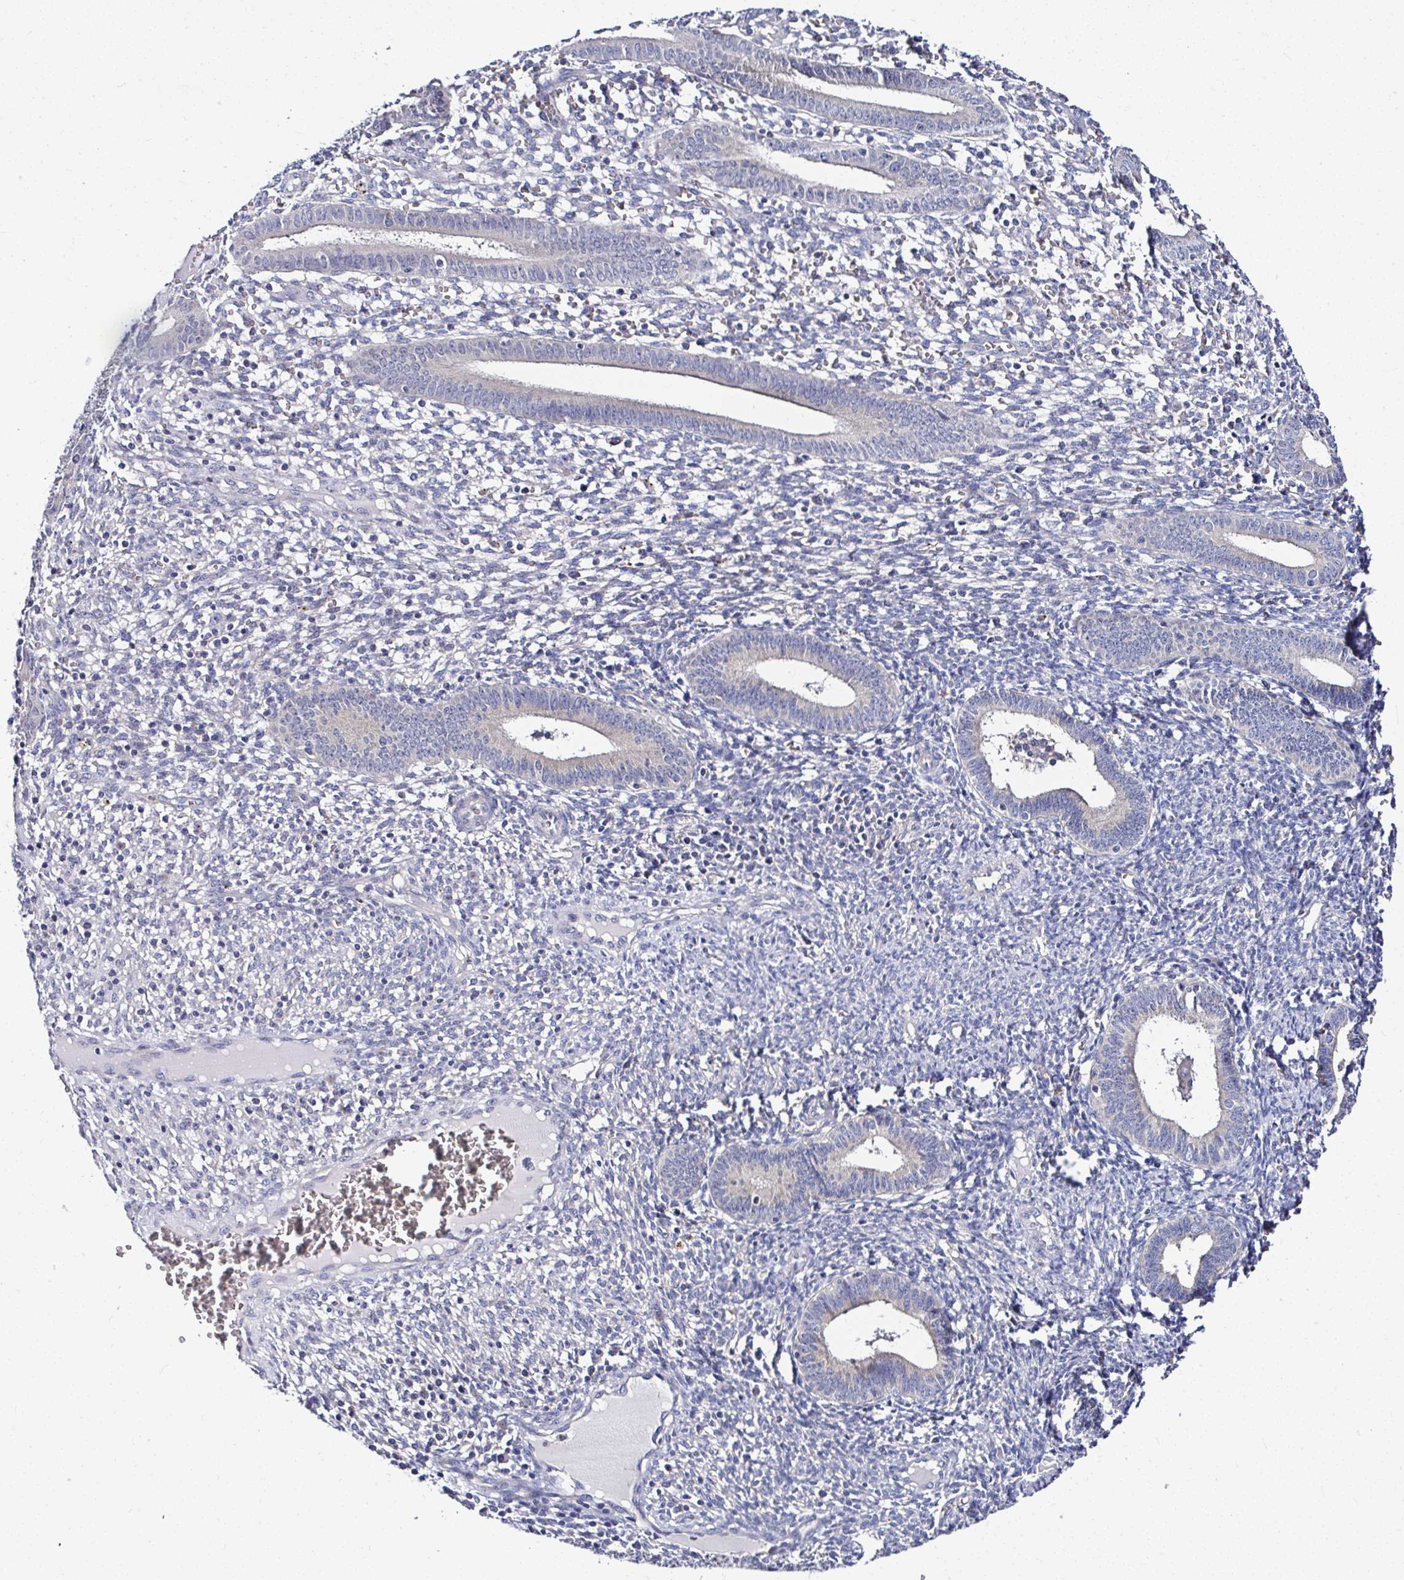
{"staining": {"intensity": "negative", "quantity": "none", "location": "none"}, "tissue": "endometrium", "cell_type": "Cells in endometrial stroma", "image_type": "normal", "snomed": [{"axis": "morphology", "description": "Normal tissue, NOS"}, {"axis": "topography", "description": "Endometrium"}], "caption": "Cells in endometrial stroma are negative for brown protein staining in benign endometrium. (DAB IHC with hematoxylin counter stain).", "gene": "DEPDC5", "patient": {"sex": "female", "age": 41}}